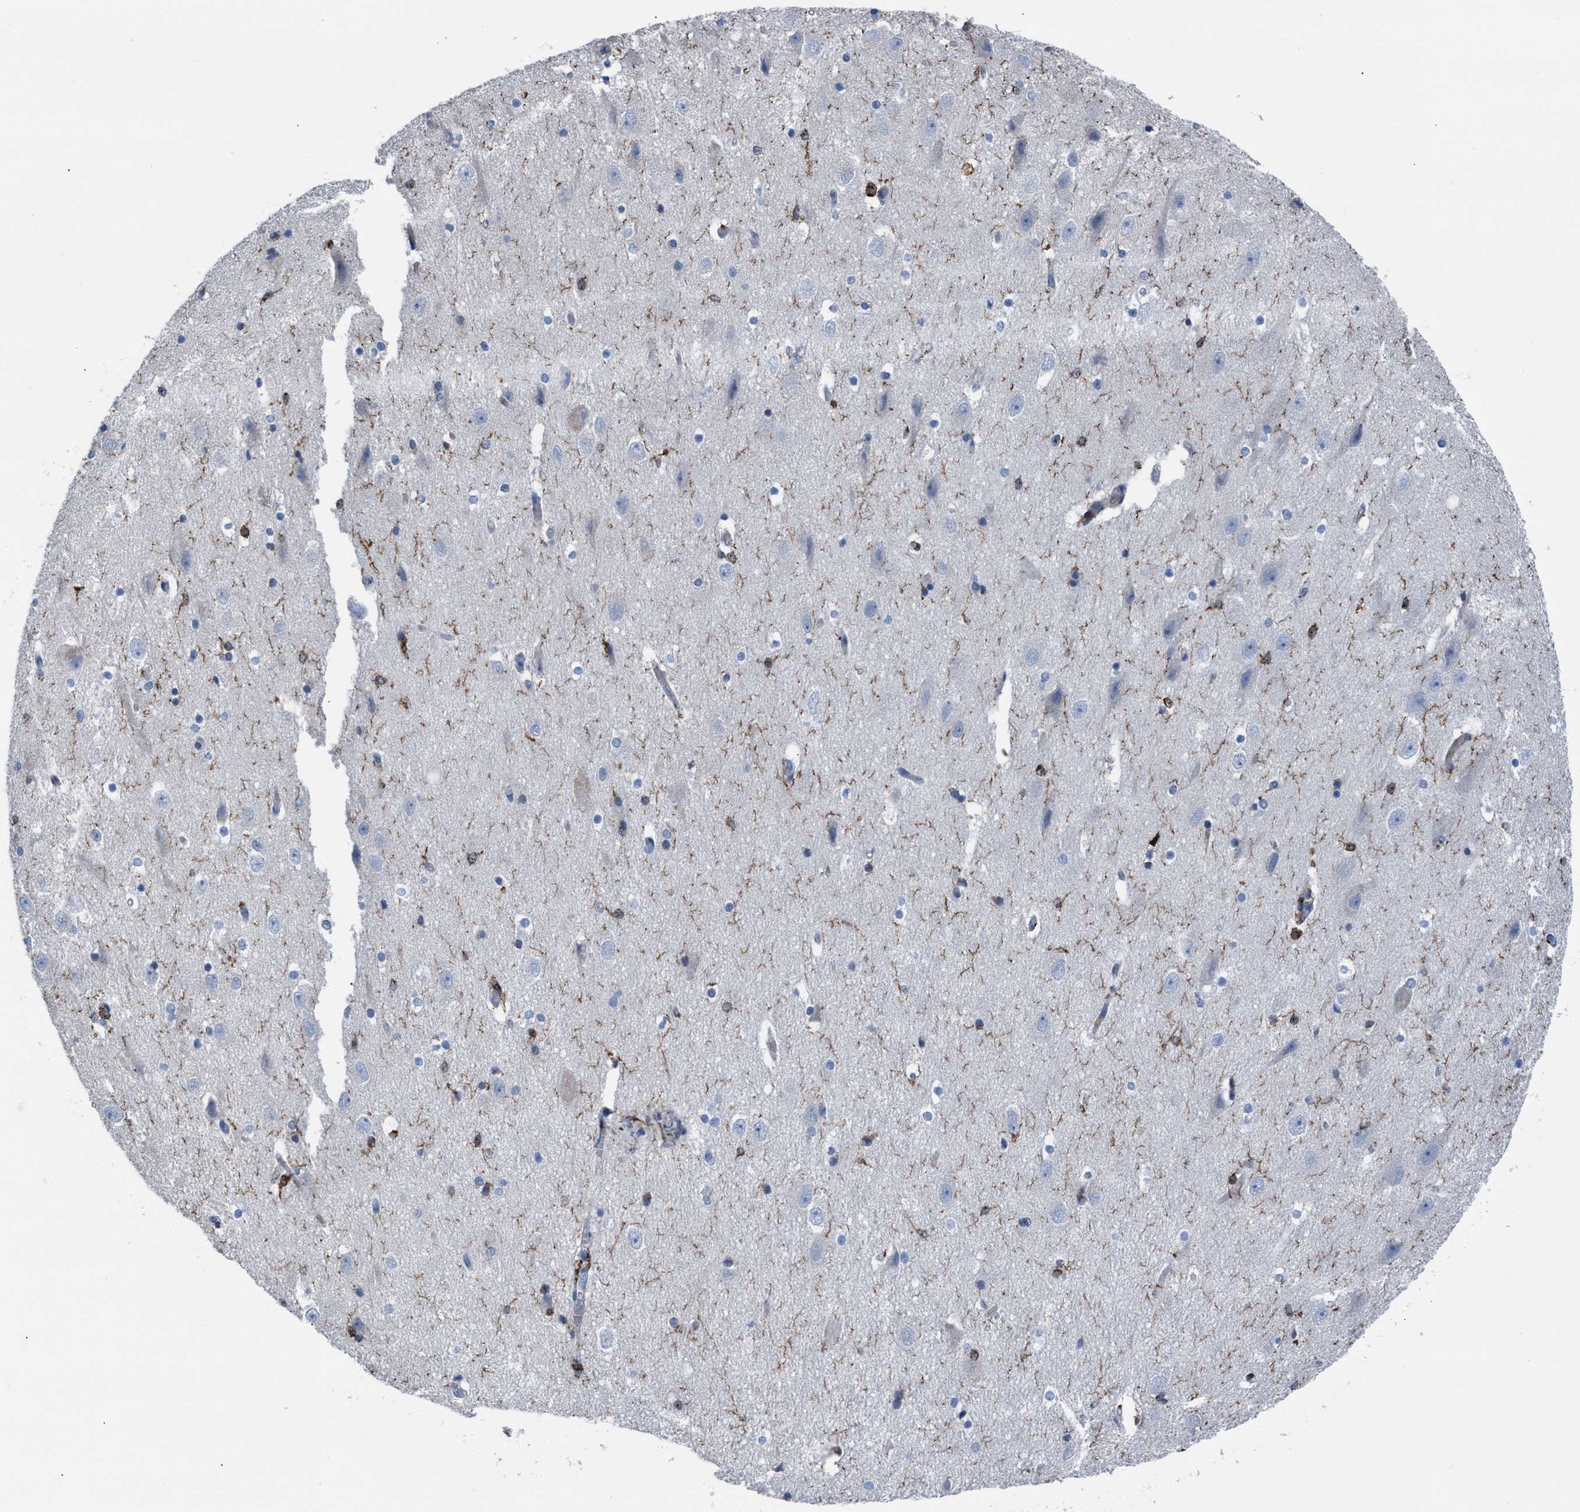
{"staining": {"intensity": "moderate", "quantity": "<25%", "location": "cytoplasmic/membranous"}, "tissue": "hippocampus", "cell_type": "Glial cells", "image_type": "normal", "snomed": [{"axis": "morphology", "description": "Normal tissue, NOS"}, {"axis": "topography", "description": "Hippocampus"}], "caption": "Normal hippocampus shows moderate cytoplasmic/membranous positivity in about <25% of glial cells (Brightfield microscopy of DAB IHC at high magnification)..", "gene": "SLC47A1", "patient": {"sex": "female", "age": 19}}